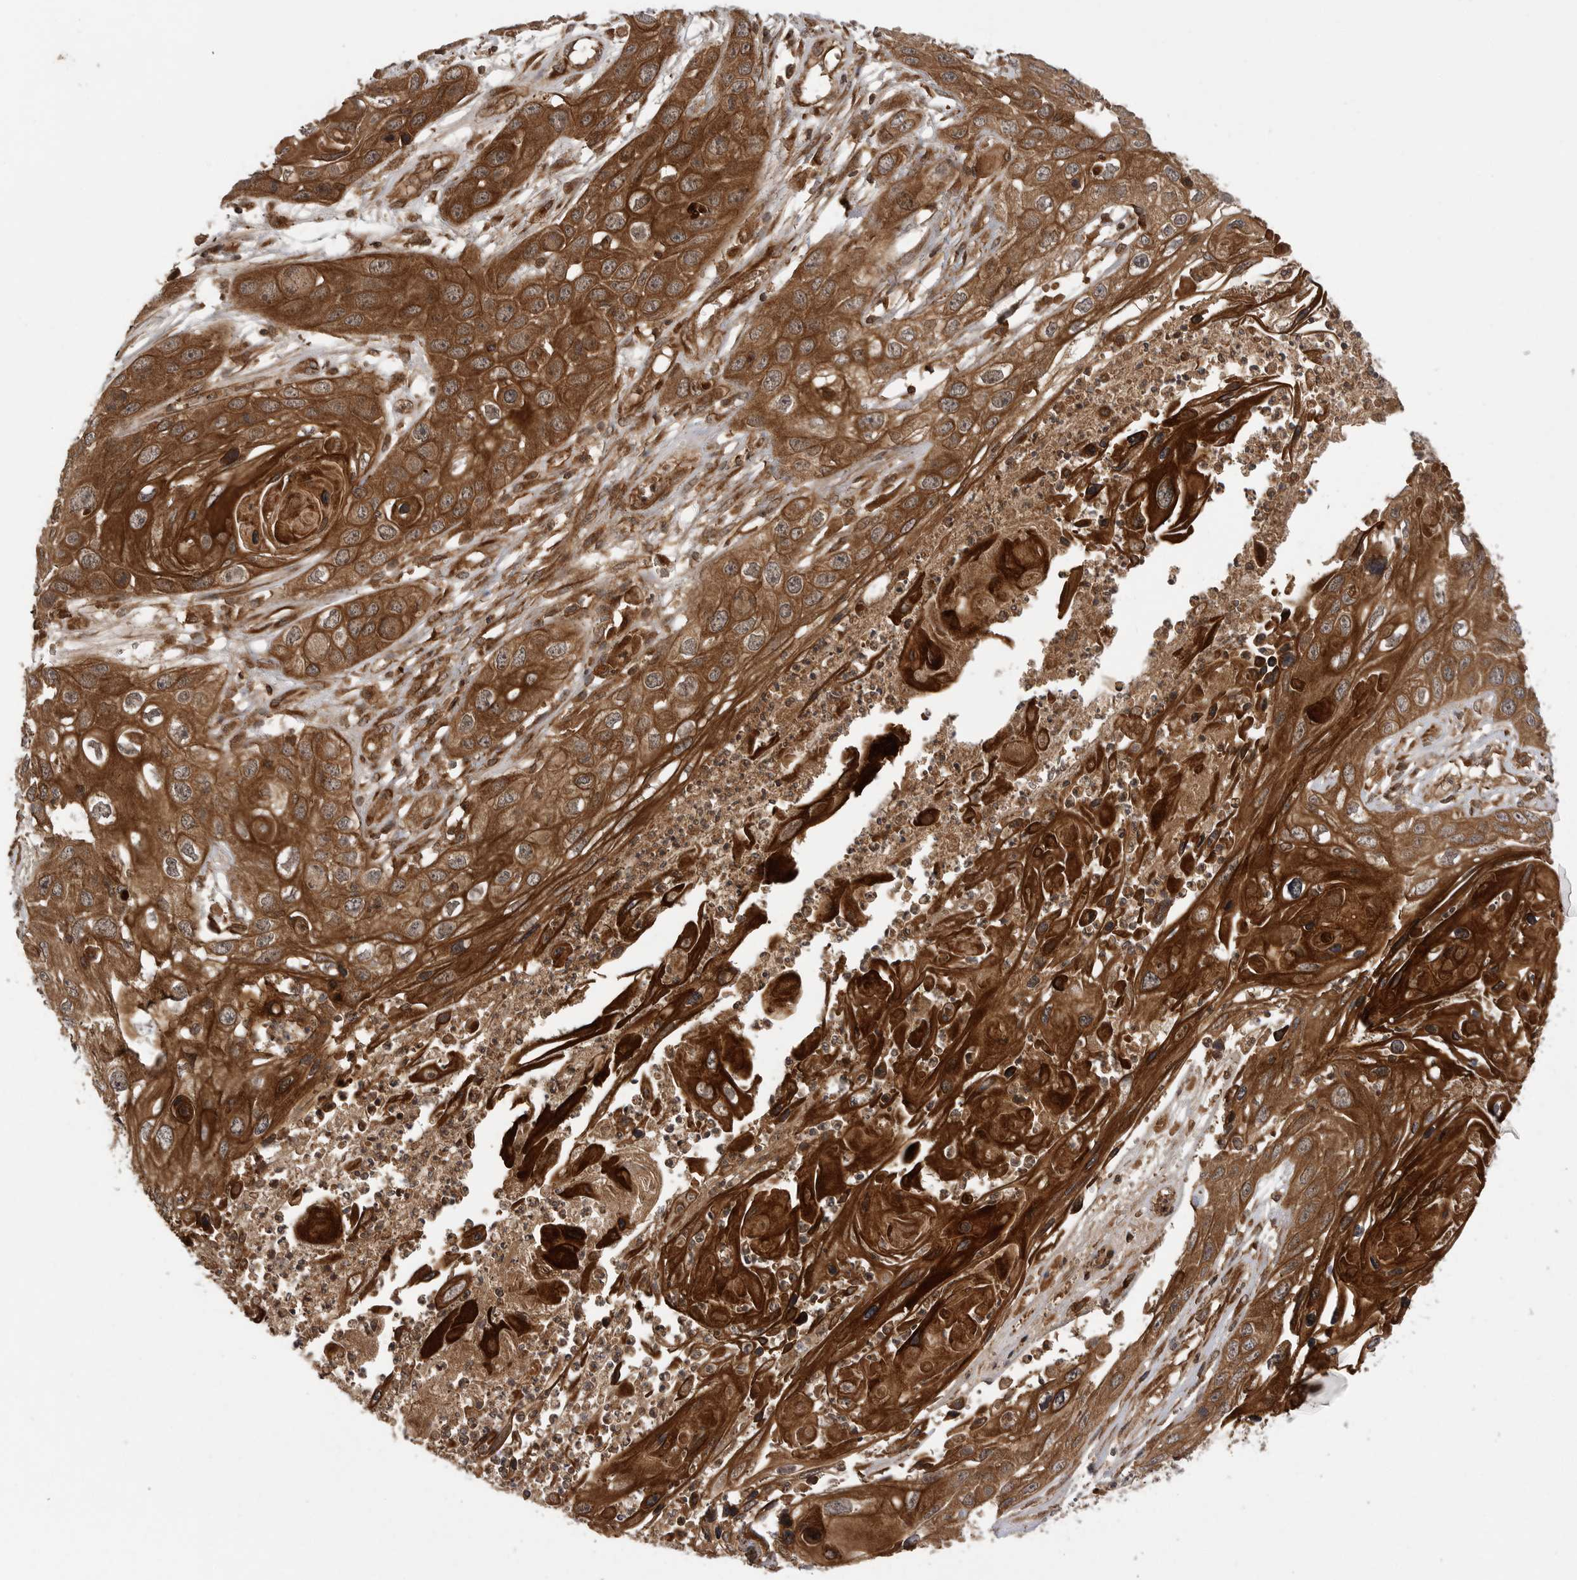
{"staining": {"intensity": "strong", "quantity": ">75%", "location": "cytoplasmic/membranous"}, "tissue": "skin cancer", "cell_type": "Tumor cells", "image_type": "cancer", "snomed": [{"axis": "morphology", "description": "Squamous cell carcinoma, NOS"}, {"axis": "topography", "description": "Skin"}], "caption": "Protein staining reveals strong cytoplasmic/membranous staining in about >75% of tumor cells in skin cancer (squamous cell carcinoma).", "gene": "PRDX4", "patient": {"sex": "male", "age": 55}}